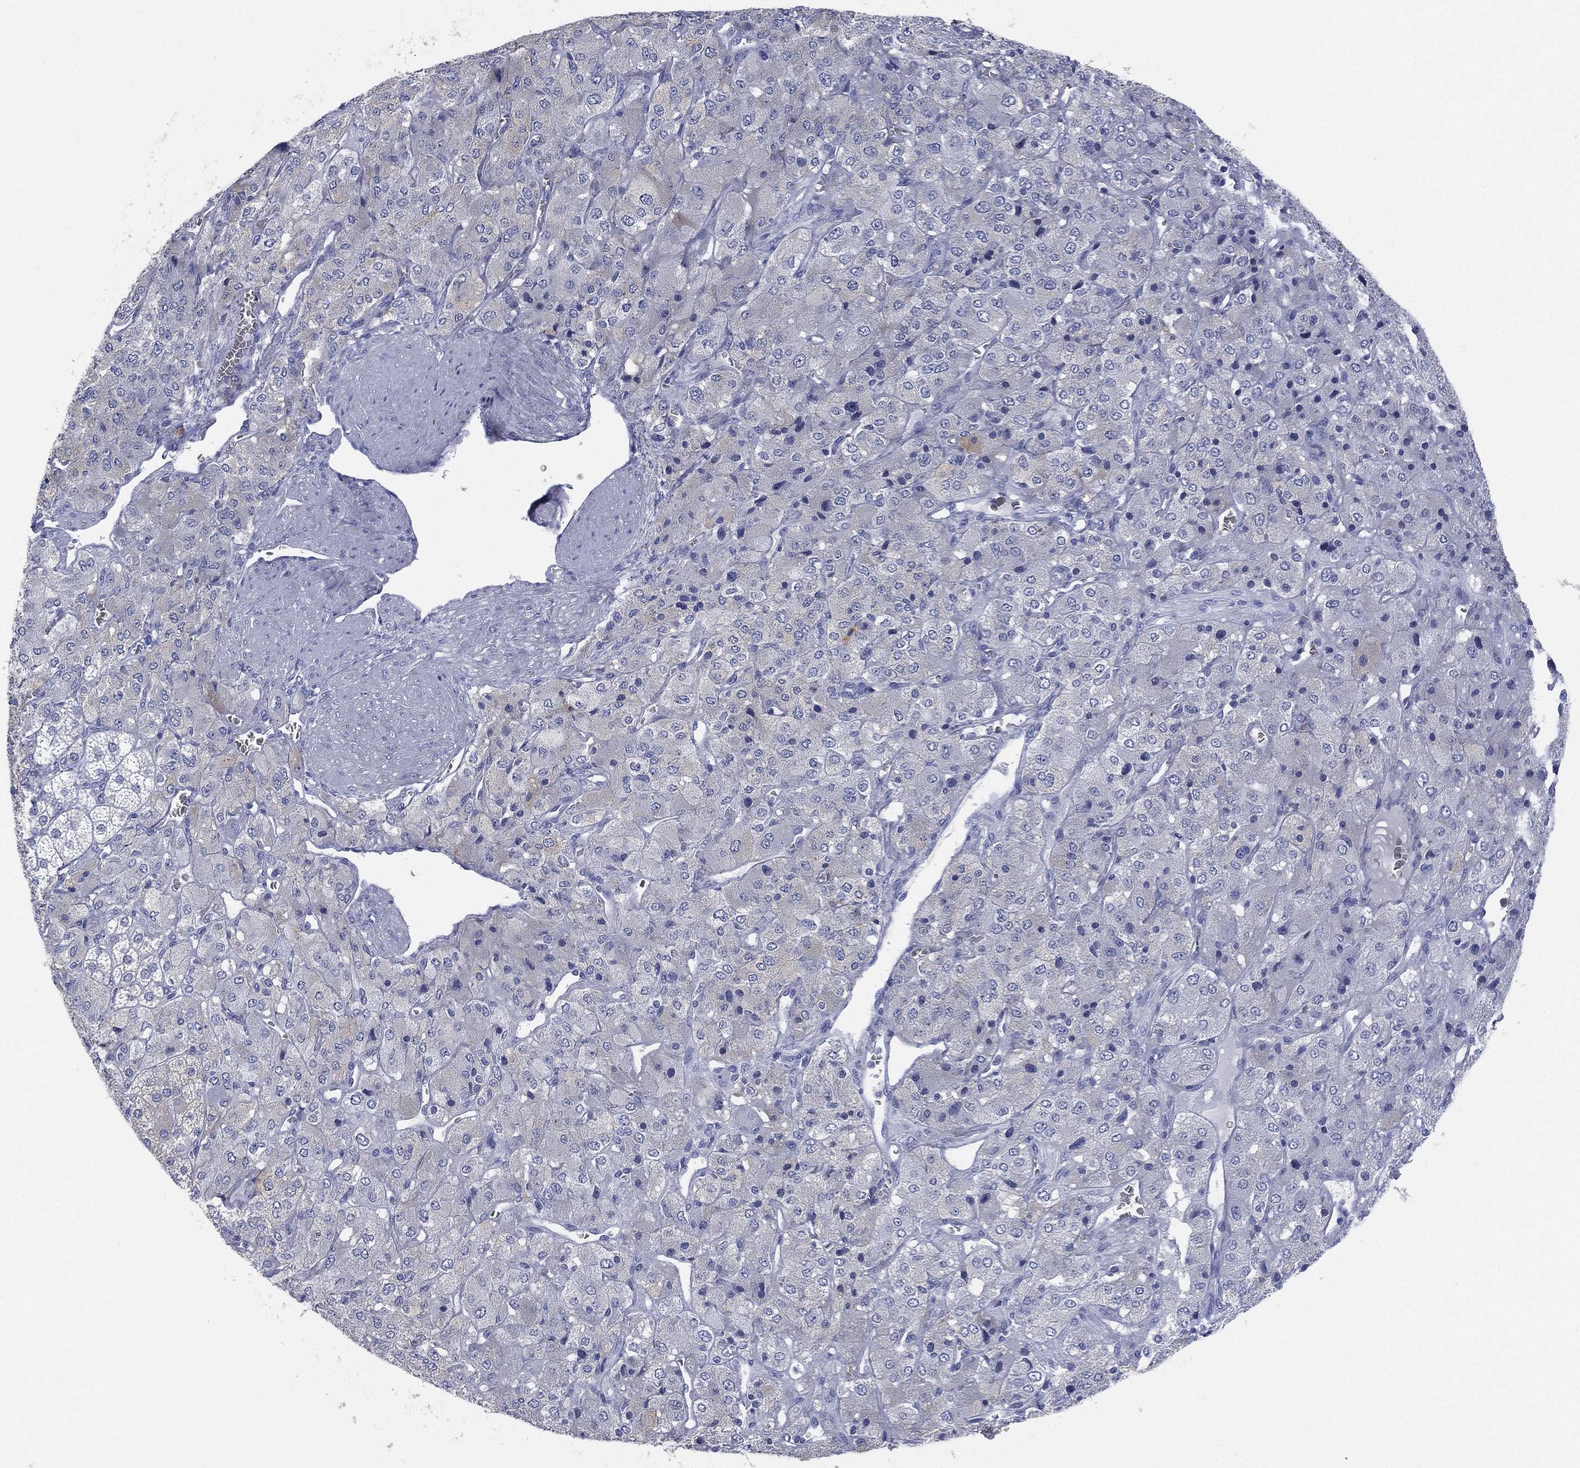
{"staining": {"intensity": "weak", "quantity": "<25%", "location": "cytoplasmic/membranous"}, "tissue": "adrenal gland", "cell_type": "Glandular cells", "image_type": "normal", "snomed": [{"axis": "morphology", "description": "Normal tissue, NOS"}, {"axis": "topography", "description": "Adrenal gland"}], "caption": "Immunohistochemistry (IHC) photomicrograph of unremarkable adrenal gland stained for a protein (brown), which exhibits no positivity in glandular cells.", "gene": "FMO1", "patient": {"sex": "female", "age": 60}}